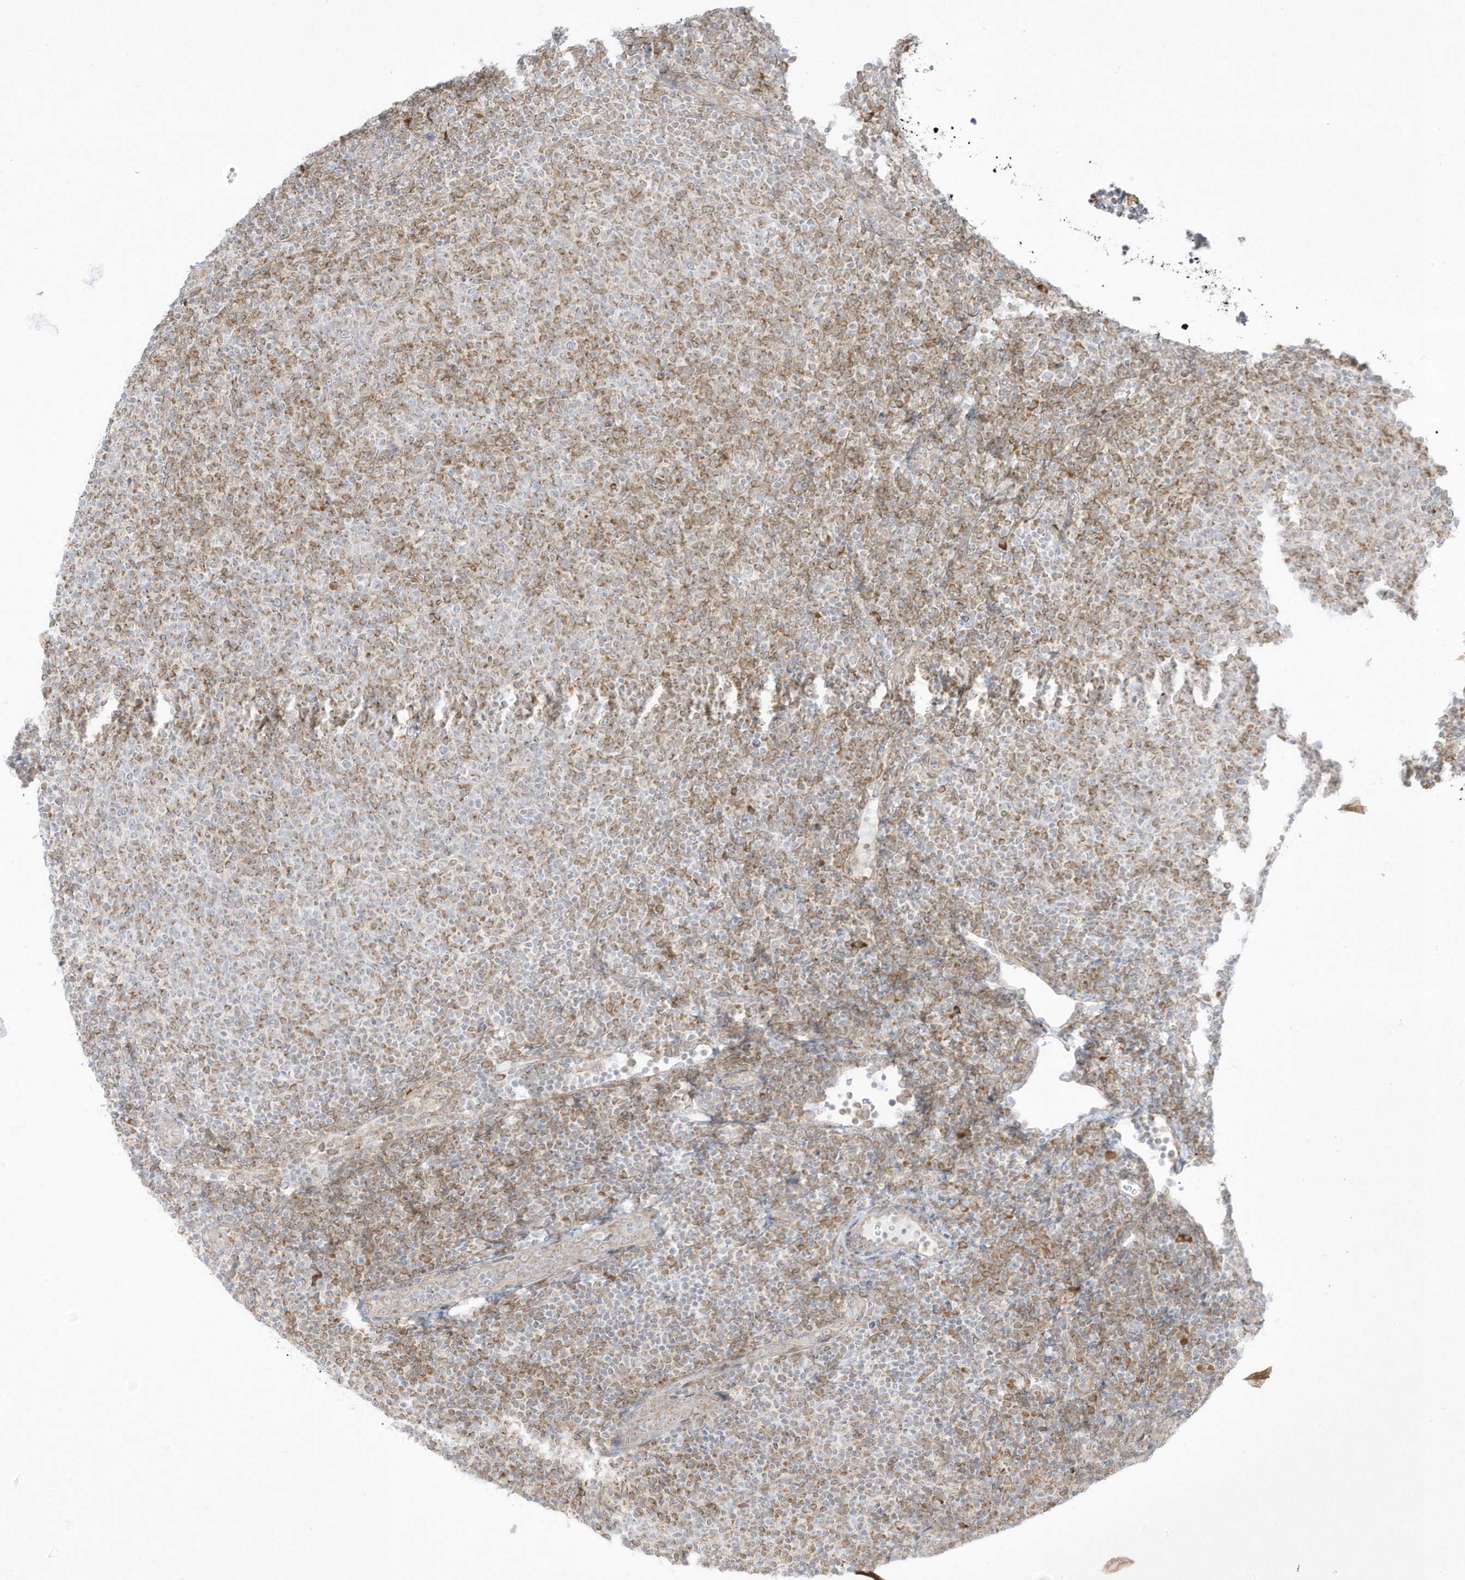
{"staining": {"intensity": "moderate", "quantity": "25%-75%", "location": "cytoplasmic/membranous"}, "tissue": "lymphoma", "cell_type": "Tumor cells", "image_type": "cancer", "snomed": [{"axis": "morphology", "description": "Malignant lymphoma, non-Hodgkin's type, Low grade"}, {"axis": "topography", "description": "Lymph node"}], "caption": "Lymphoma stained for a protein demonstrates moderate cytoplasmic/membranous positivity in tumor cells. Using DAB (brown) and hematoxylin (blue) stains, captured at high magnification using brightfield microscopy.", "gene": "PTK6", "patient": {"sex": "male", "age": 66}}